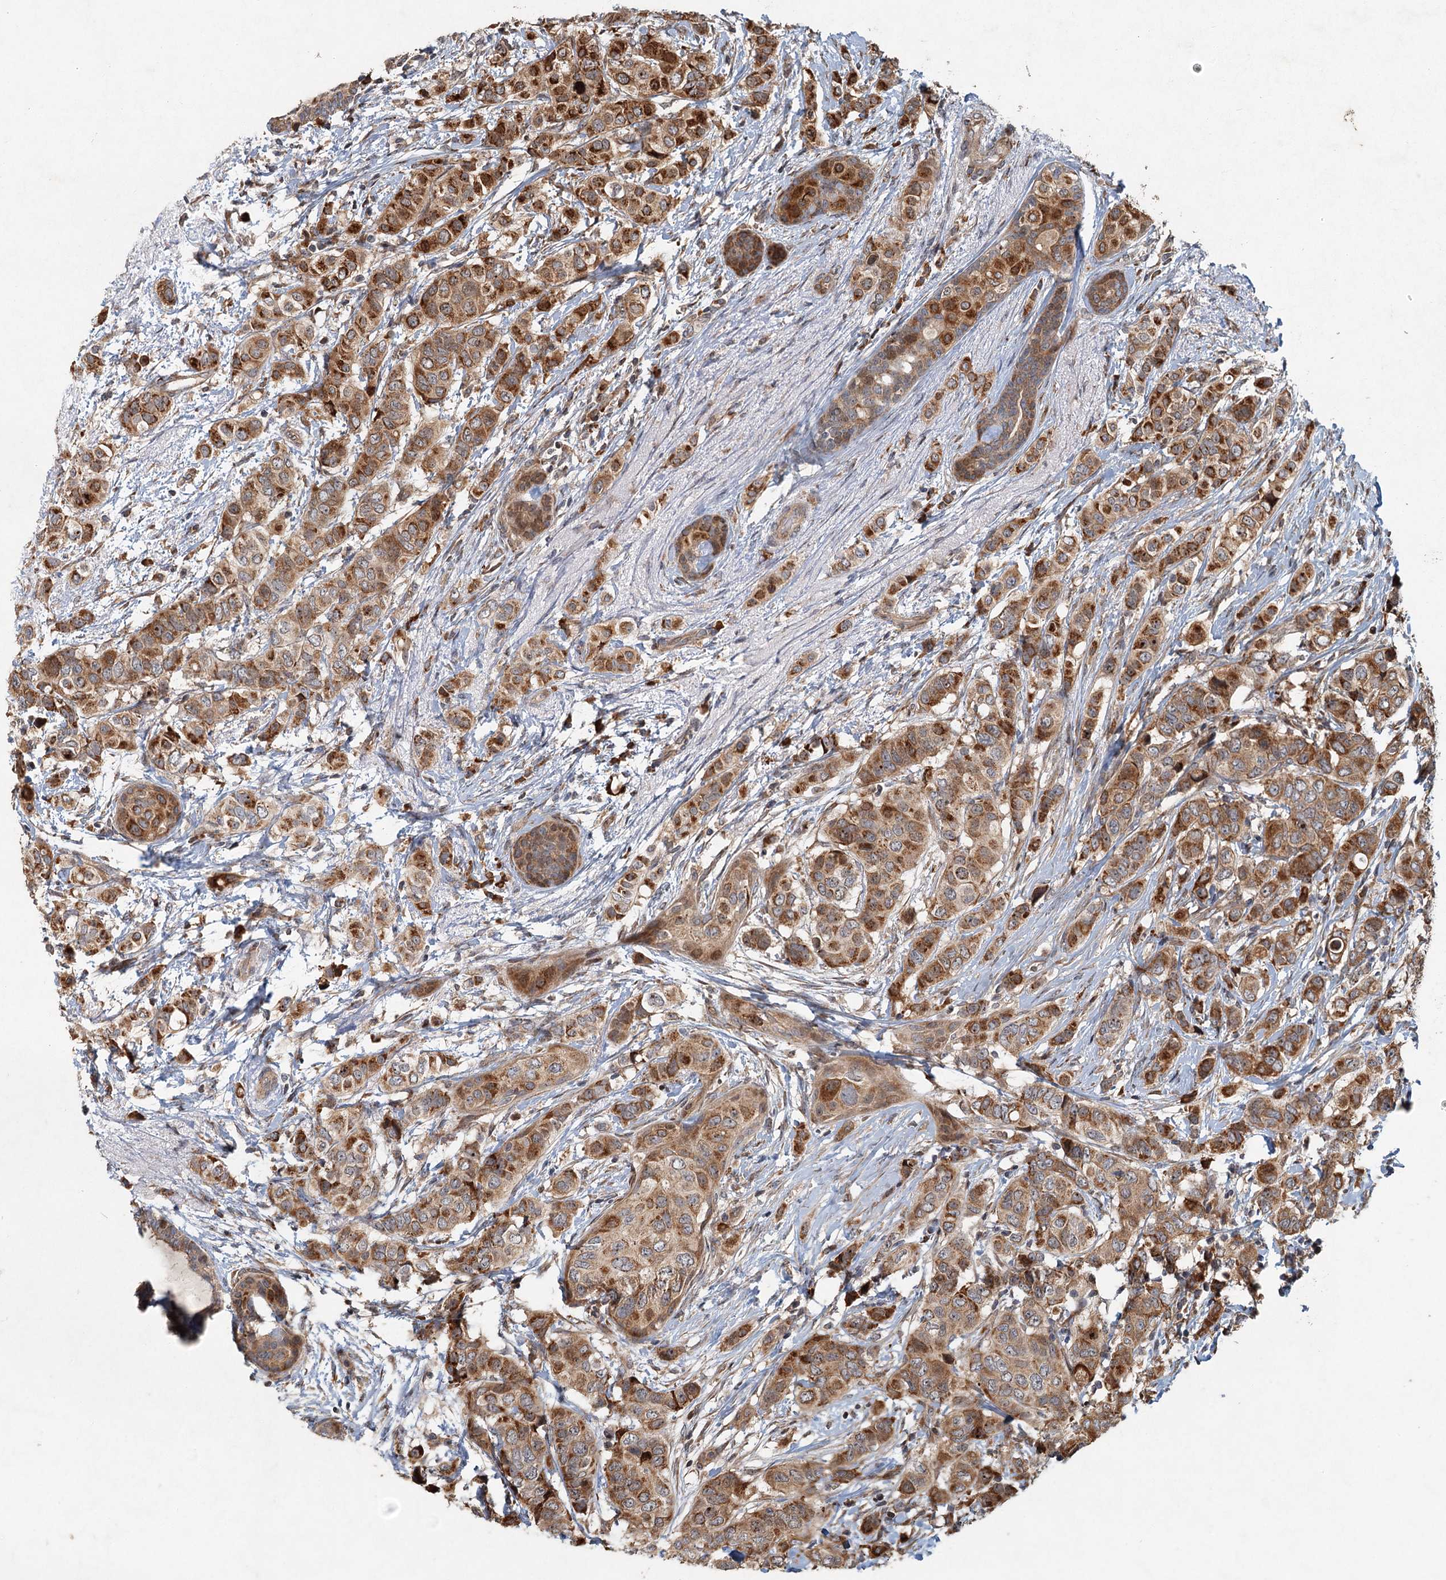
{"staining": {"intensity": "moderate", "quantity": ">75%", "location": "cytoplasmic/membranous"}, "tissue": "breast cancer", "cell_type": "Tumor cells", "image_type": "cancer", "snomed": [{"axis": "morphology", "description": "Lobular carcinoma"}, {"axis": "topography", "description": "Breast"}], "caption": "Brown immunohistochemical staining in breast cancer displays moderate cytoplasmic/membranous expression in approximately >75% of tumor cells. The staining was performed using DAB, with brown indicating positive protein expression. Nuclei are stained blue with hematoxylin.", "gene": "SRPX2", "patient": {"sex": "female", "age": 51}}